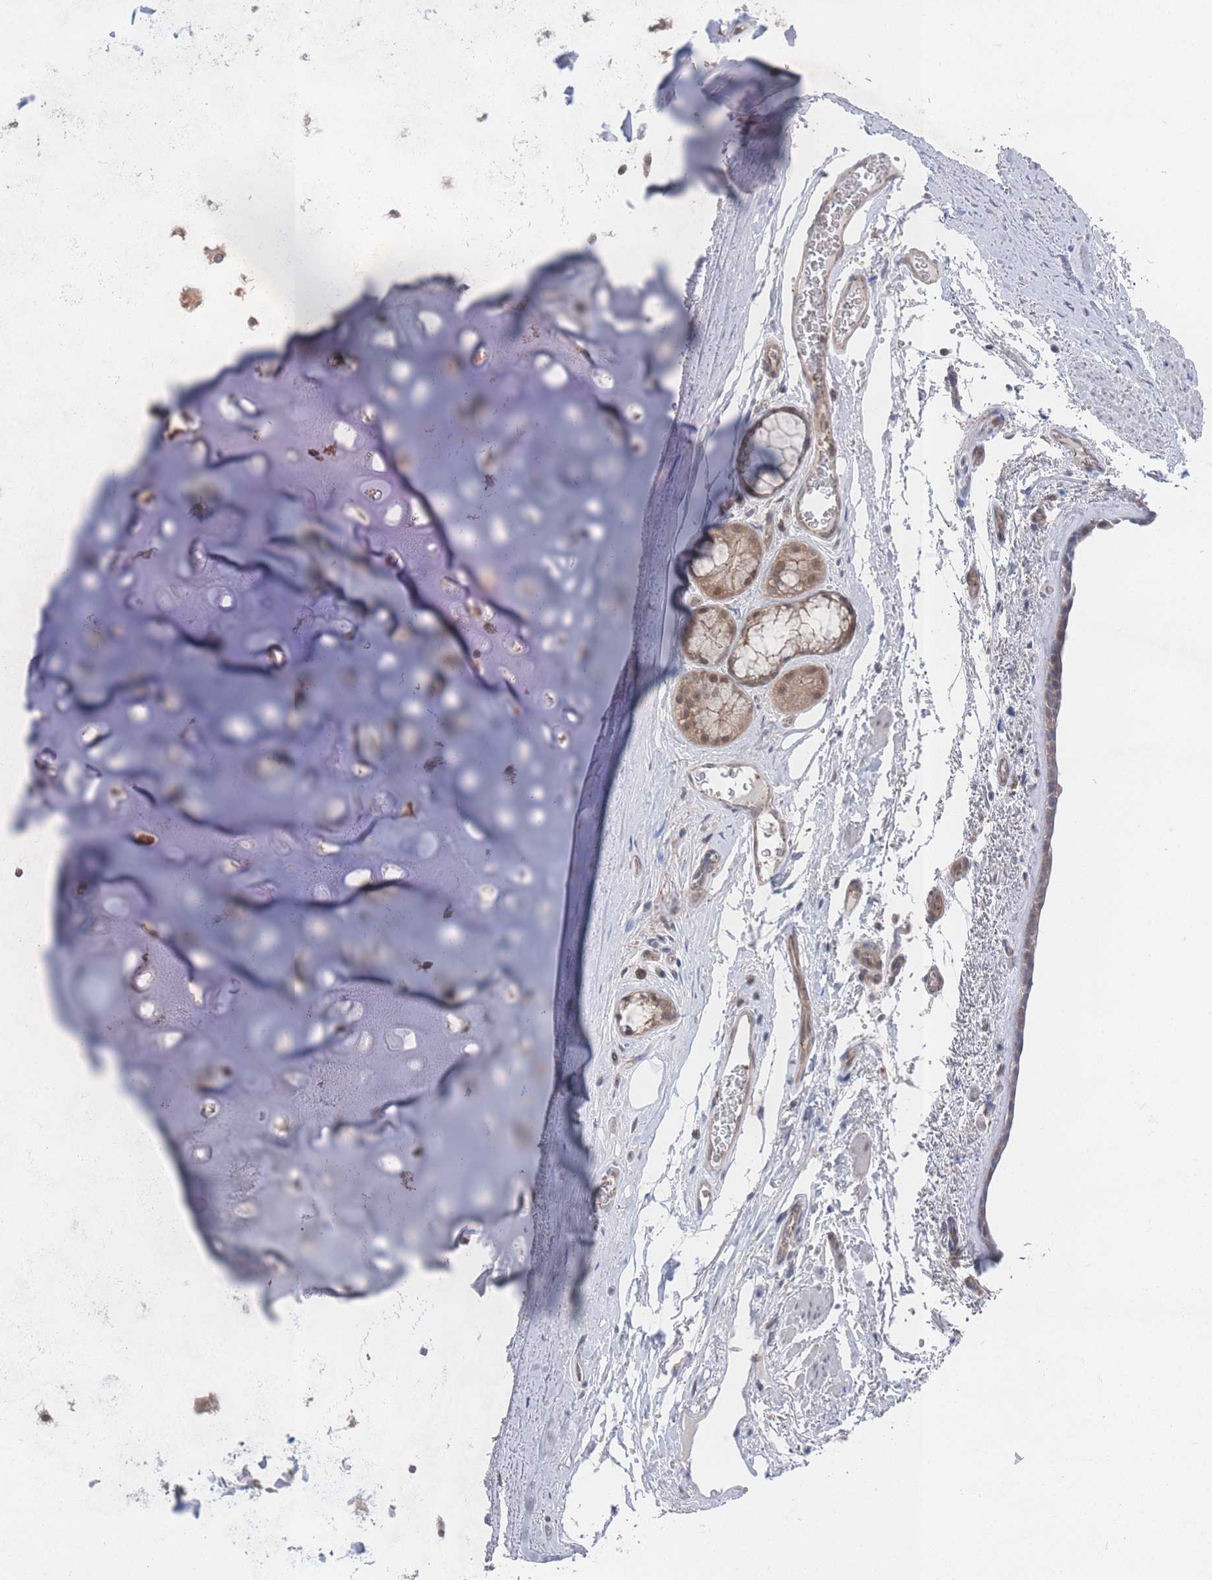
{"staining": {"intensity": "negative", "quantity": "none", "location": "none"}, "tissue": "adipose tissue", "cell_type": "Adipocytes", "image_type": "normal", "snomed": [{"axis": "morphology", "description": "Normal tissue, NOS"}, {"axis": "topography", "description": "Cartilage tissue"}], "caption": "DAB immunohistochemical staining of unremarkable human adipose tissue exhibits no significant staining in adipocytes.", "gene": "PSMA1", "patient": {"sex": "male", "age": 66}}